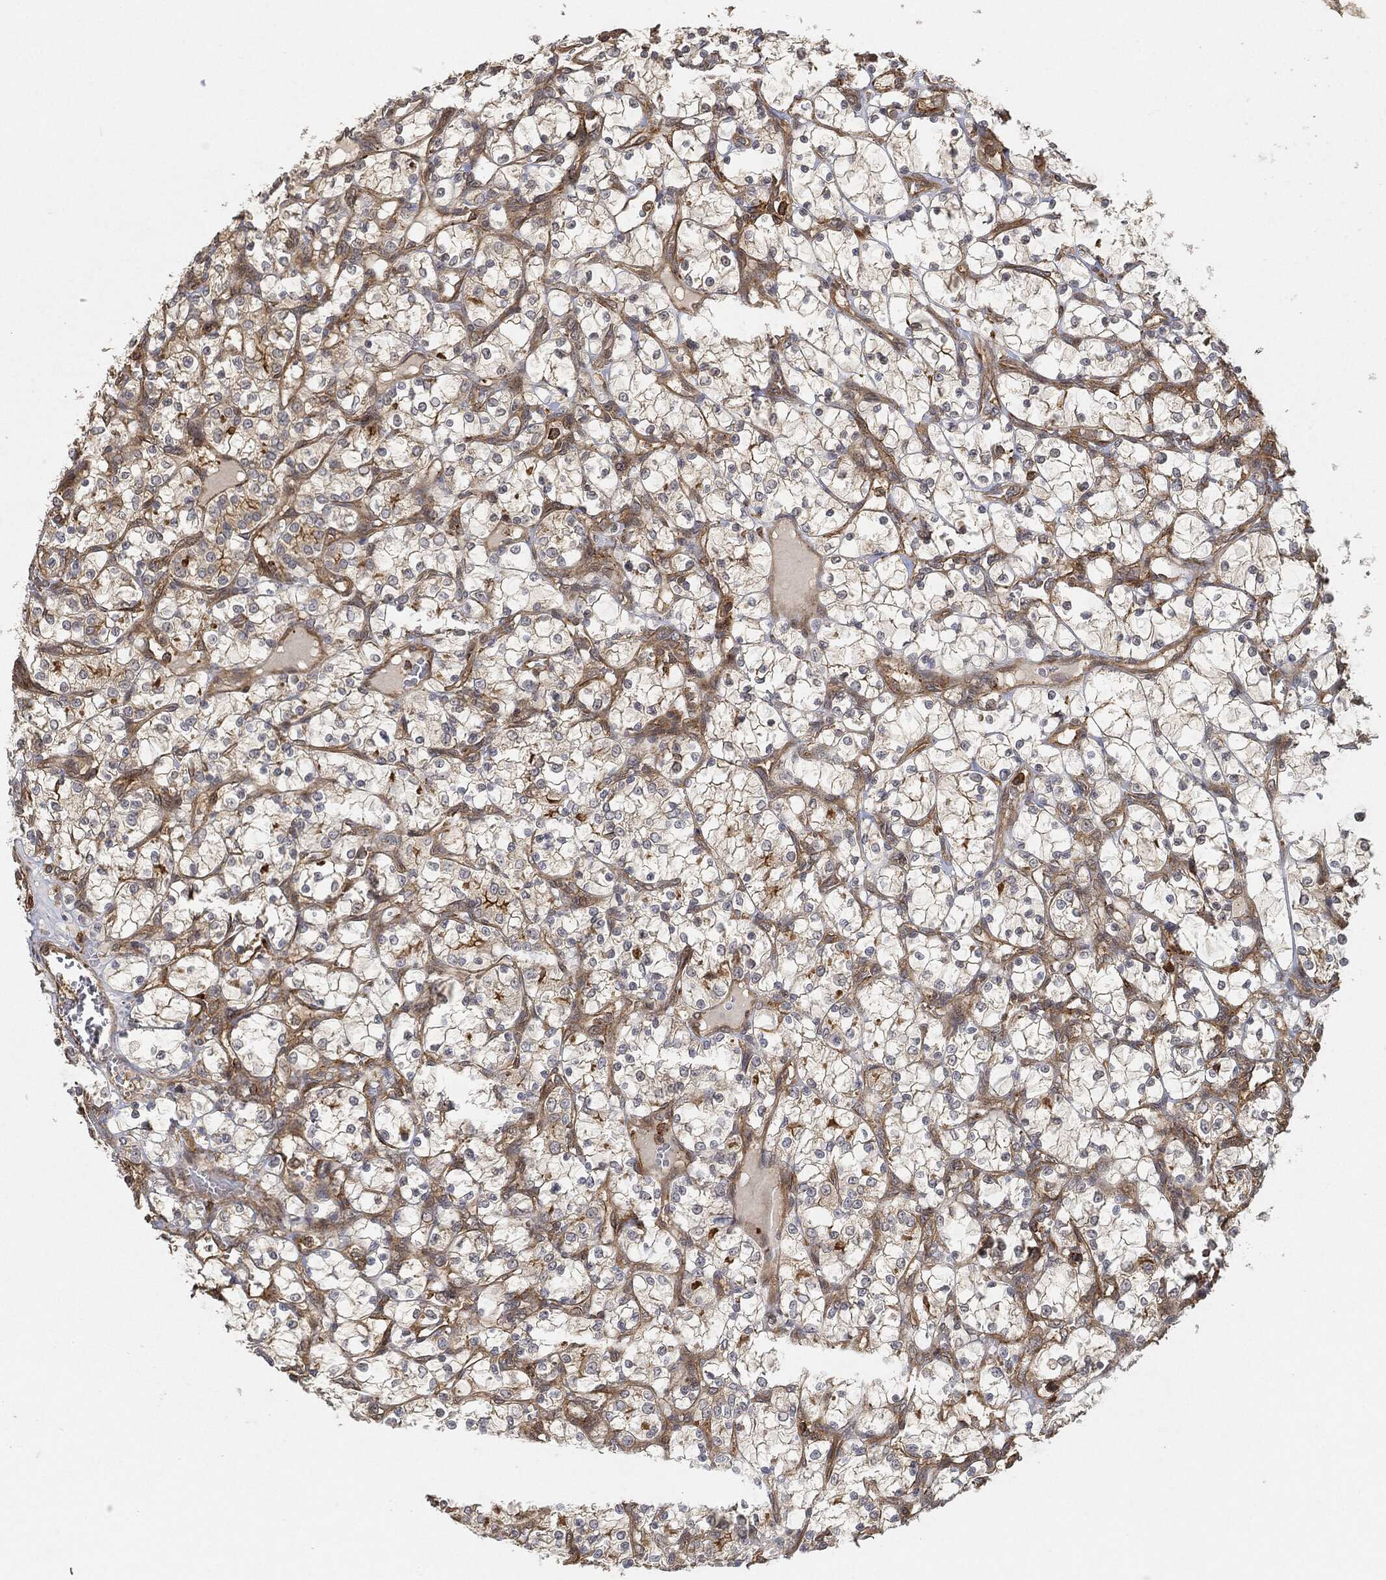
{"staining": {"intensity": "strong", "quantity": "<25%", "location": "cytoplasmic/membranous"}, "tissue": "renal cancer", "cell_type": "Tumor cells", "image_type": "cancer", "snomed": [{"axis": "morphology", "description": "Adenocarcinoma, NOS"}, {"axis": "topography", "description": "Kidney"}], "caption": "A brown stain highlights strong cytoplasmic/membranous positivity of a protein in human renal adenocarcinoma tumor cells.", "gene": "TPT1", "patient": {"sex": "female", "age": 69}}